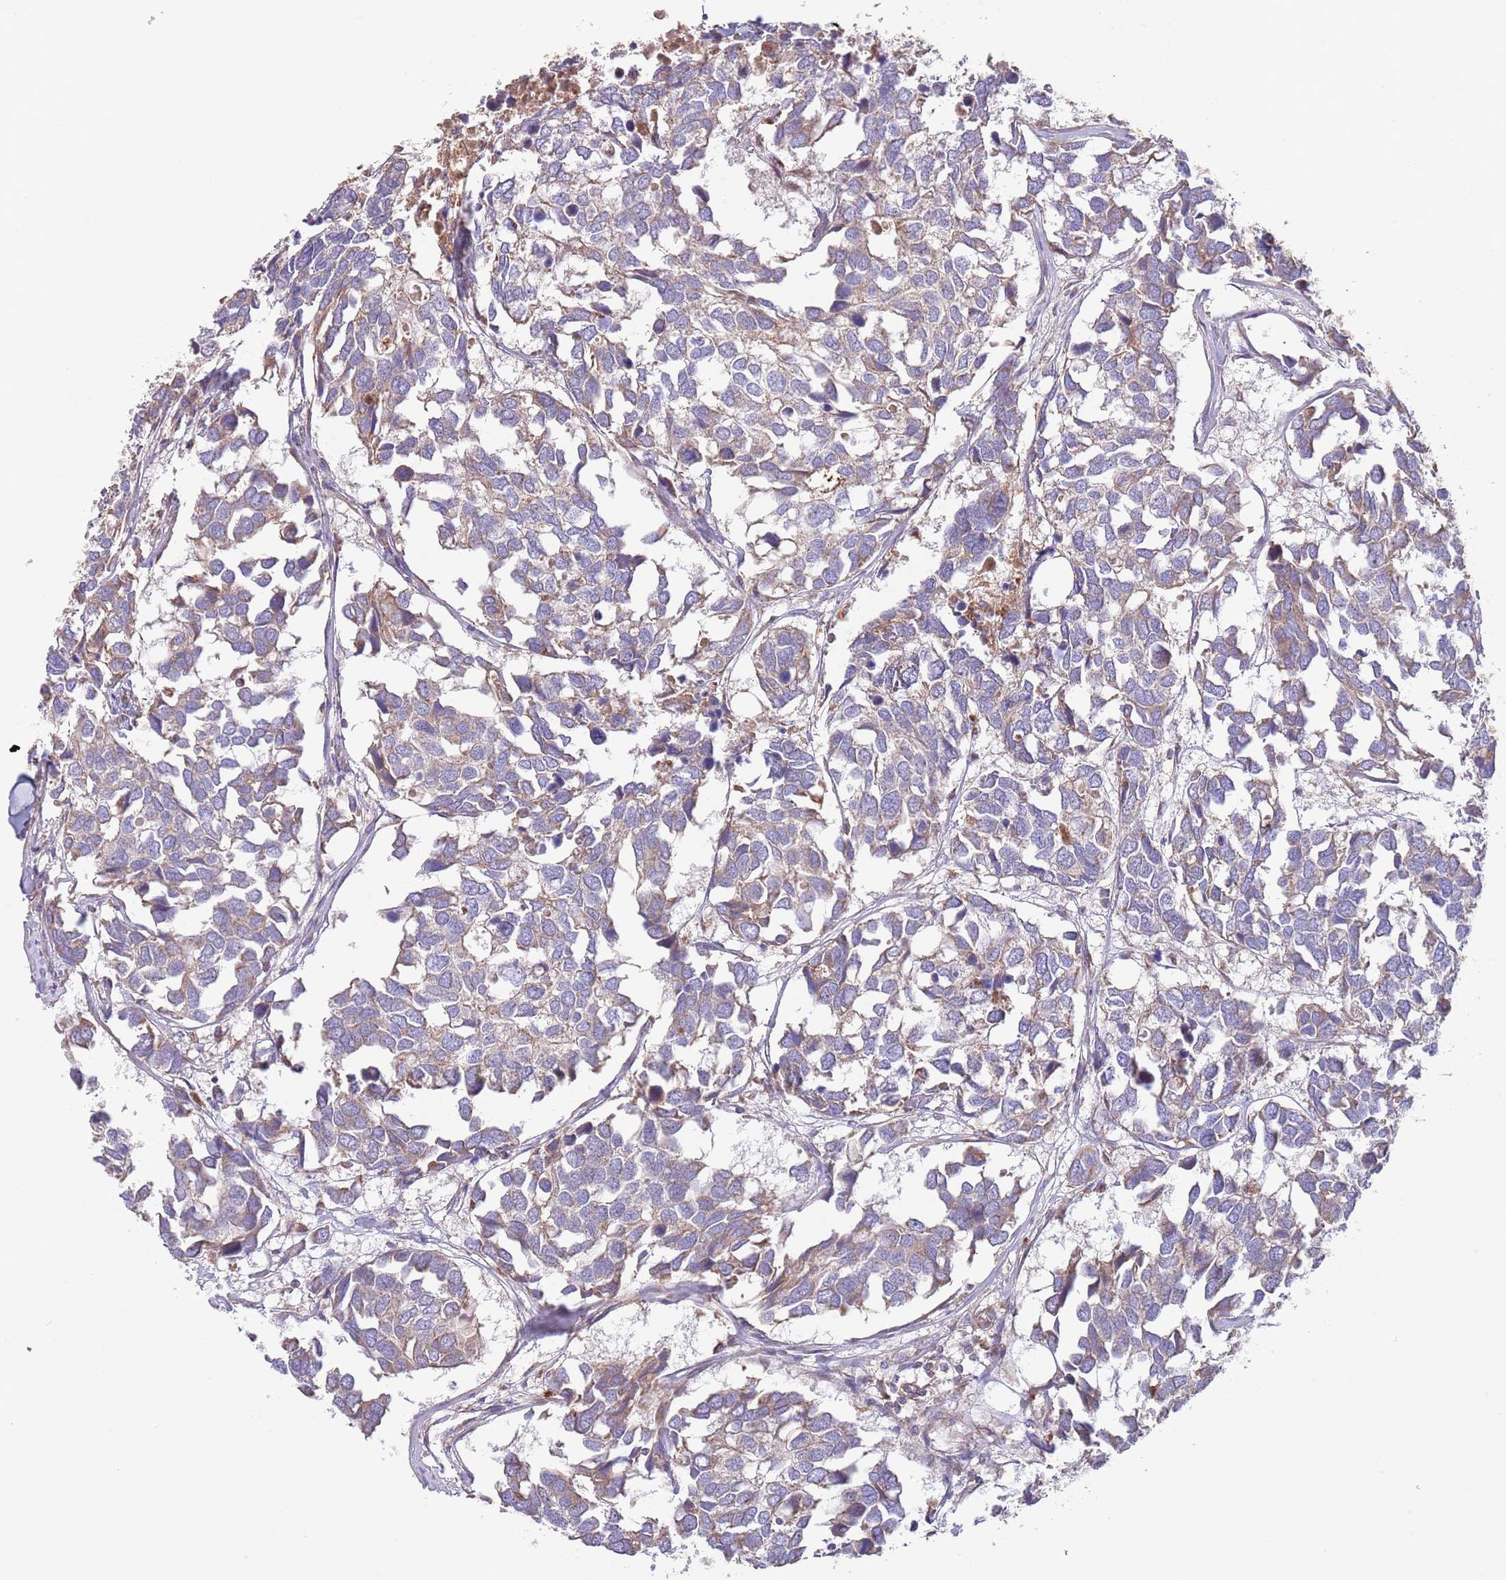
{"staining": {"intensity": "weak", "quantity": ">75%", "location": "cytoplasmic/membranous"}, "tissue": "breast cancer", "cell_type": "Tumor cells", "image_type": "cancer", "snomed": [{"axis": "morphology", "description": "Duct carcinoma"}, {"axis": "topography", "description": "Breast"}], "caption": "Immunohistochemistry of human breast cancer (intraductal carcinoma) demonstrates low levels of weak cytoplasmic/membranous positivity in about >75% of tumor cells. Immunohistochemistry (ihc) stains the protein of interest in brown and the nuclei are stained blue.", "gene": "DNAJA3", "patient": {"sex": "female", "age": 83}}